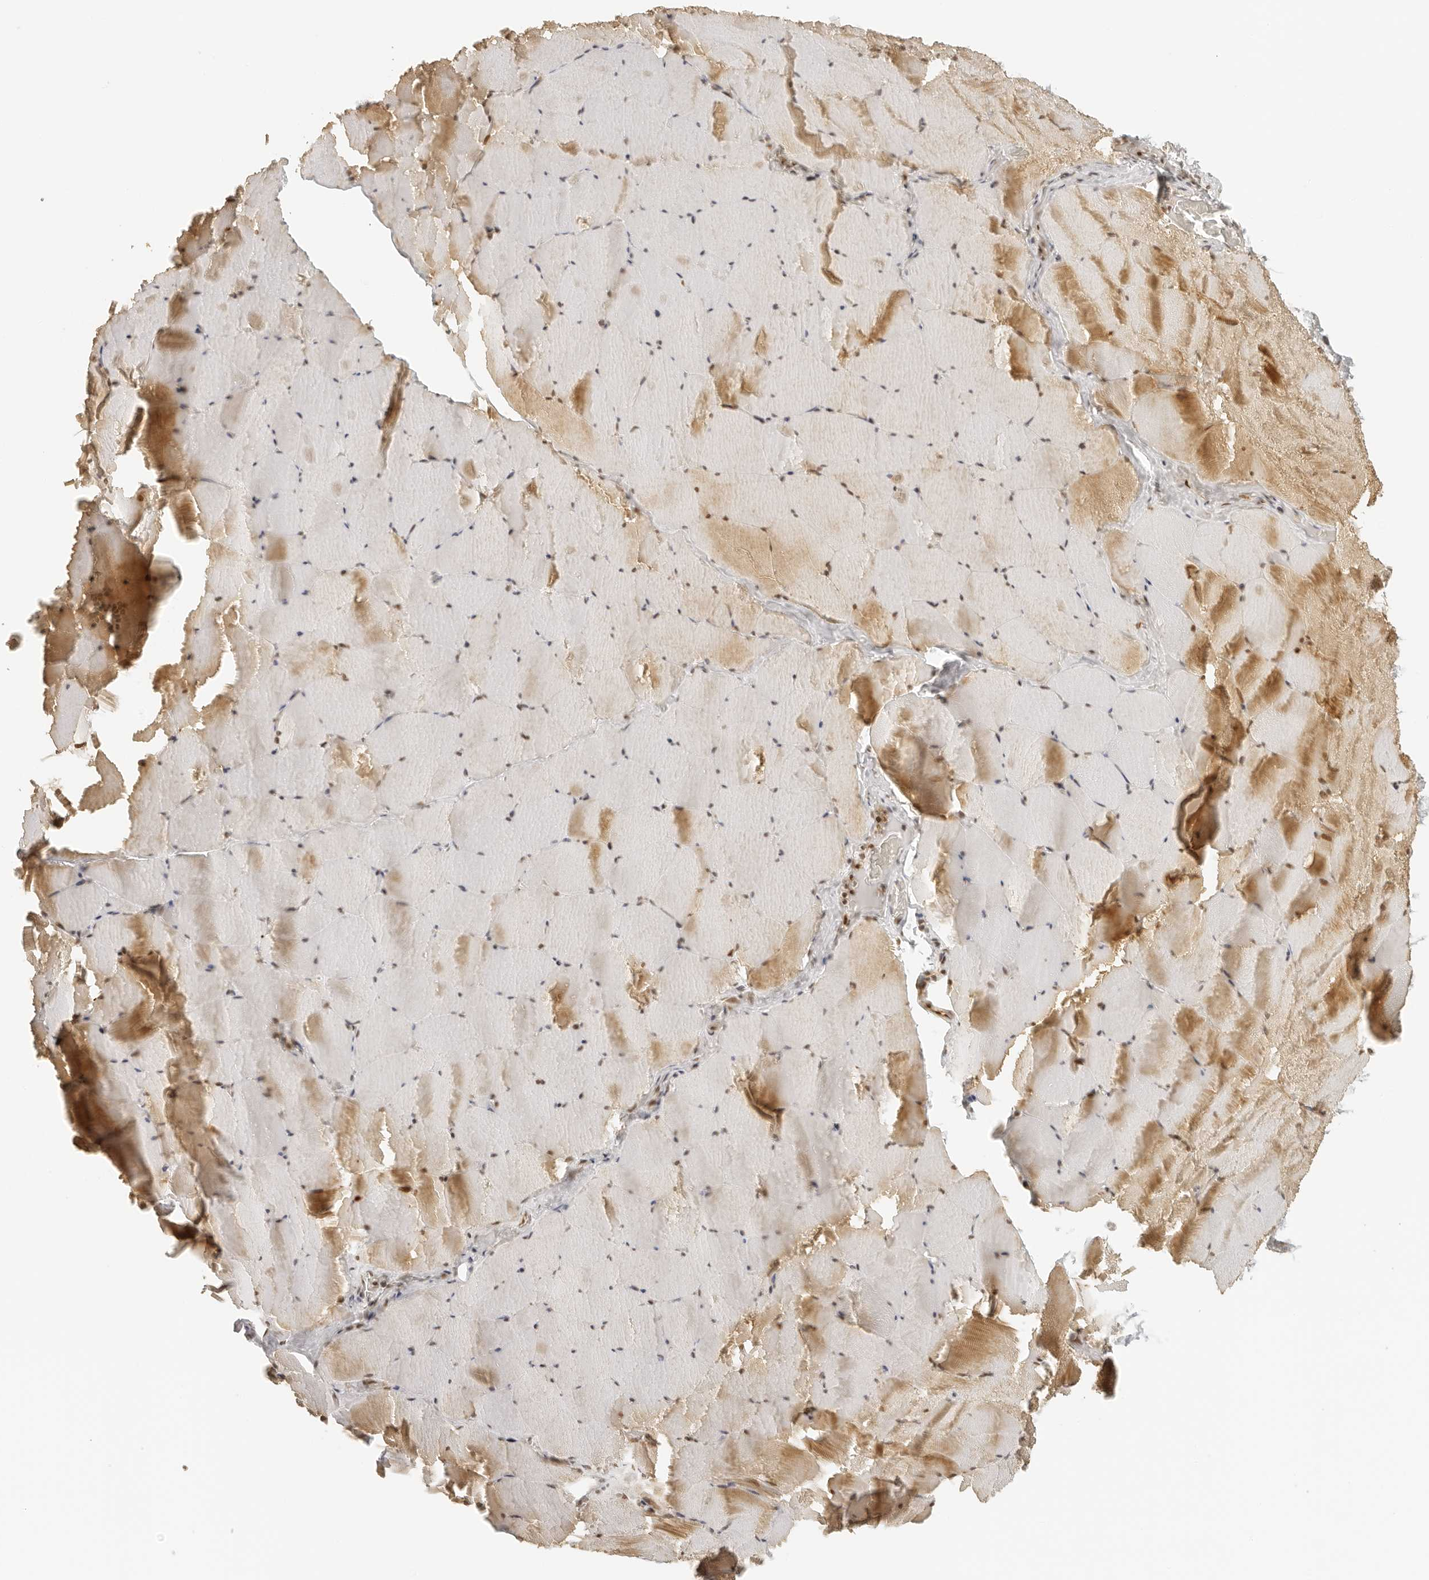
{"staining": {"intensity": "moderate", "quantity": ">75%", "location": "cytoplasmic/membranous,nuclear"}, "tissue": "skeletal muscle", "cell_type": "Myocytes", "image_type": "normal", "snomed": [{"axis": "morphology", "description": "Normal tissue, NOS"}, {"axis": "topography", "description": "Skeletal muscle"}], "caption": "A brown stain highlights moderate cytoplasmic/membranous,nuclear positivity of a protein in myocytes of normal human skeletal muscle. (Stains: DAB in brown, nuclei in blue, Microscopy: brightfield microscopy at high magnification).", "gene": "ZNF407", "patient": {"sex": "male", "age": 62}}